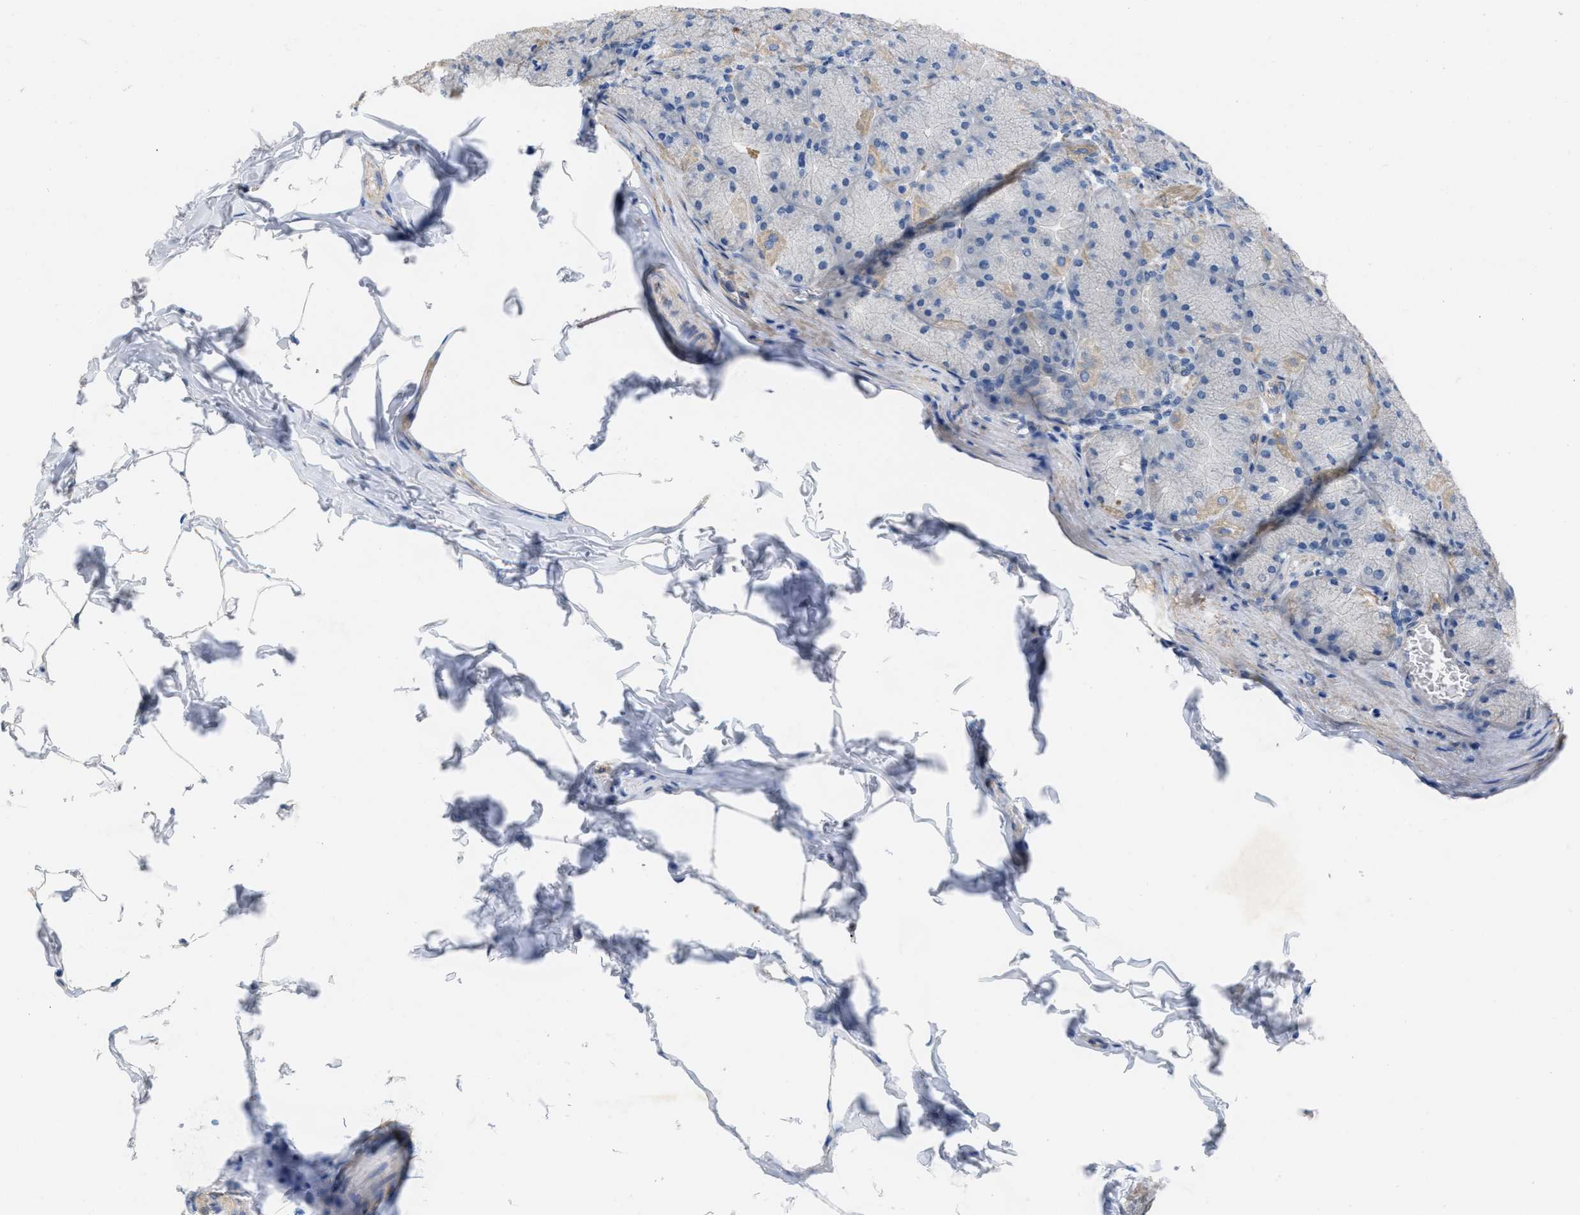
{"staining": {"intensity": "negative", "quantity": "none", "location": "none"}, "tissue": "stomach", "cell_type": "Glandular cells", "image_type": "normal", "snomed": [{"axis": "morphology", "description": "Normal tissue, NOS"}, {"axis": "topography", "description": "Stomach, upper"}], "caption": "Human stomach stained for a protein using immunohistochemistry (IHC) reveals no positivity in glandular cells.", "gene": "CPA2", "patient": {"sex": "female", "age": 56}}